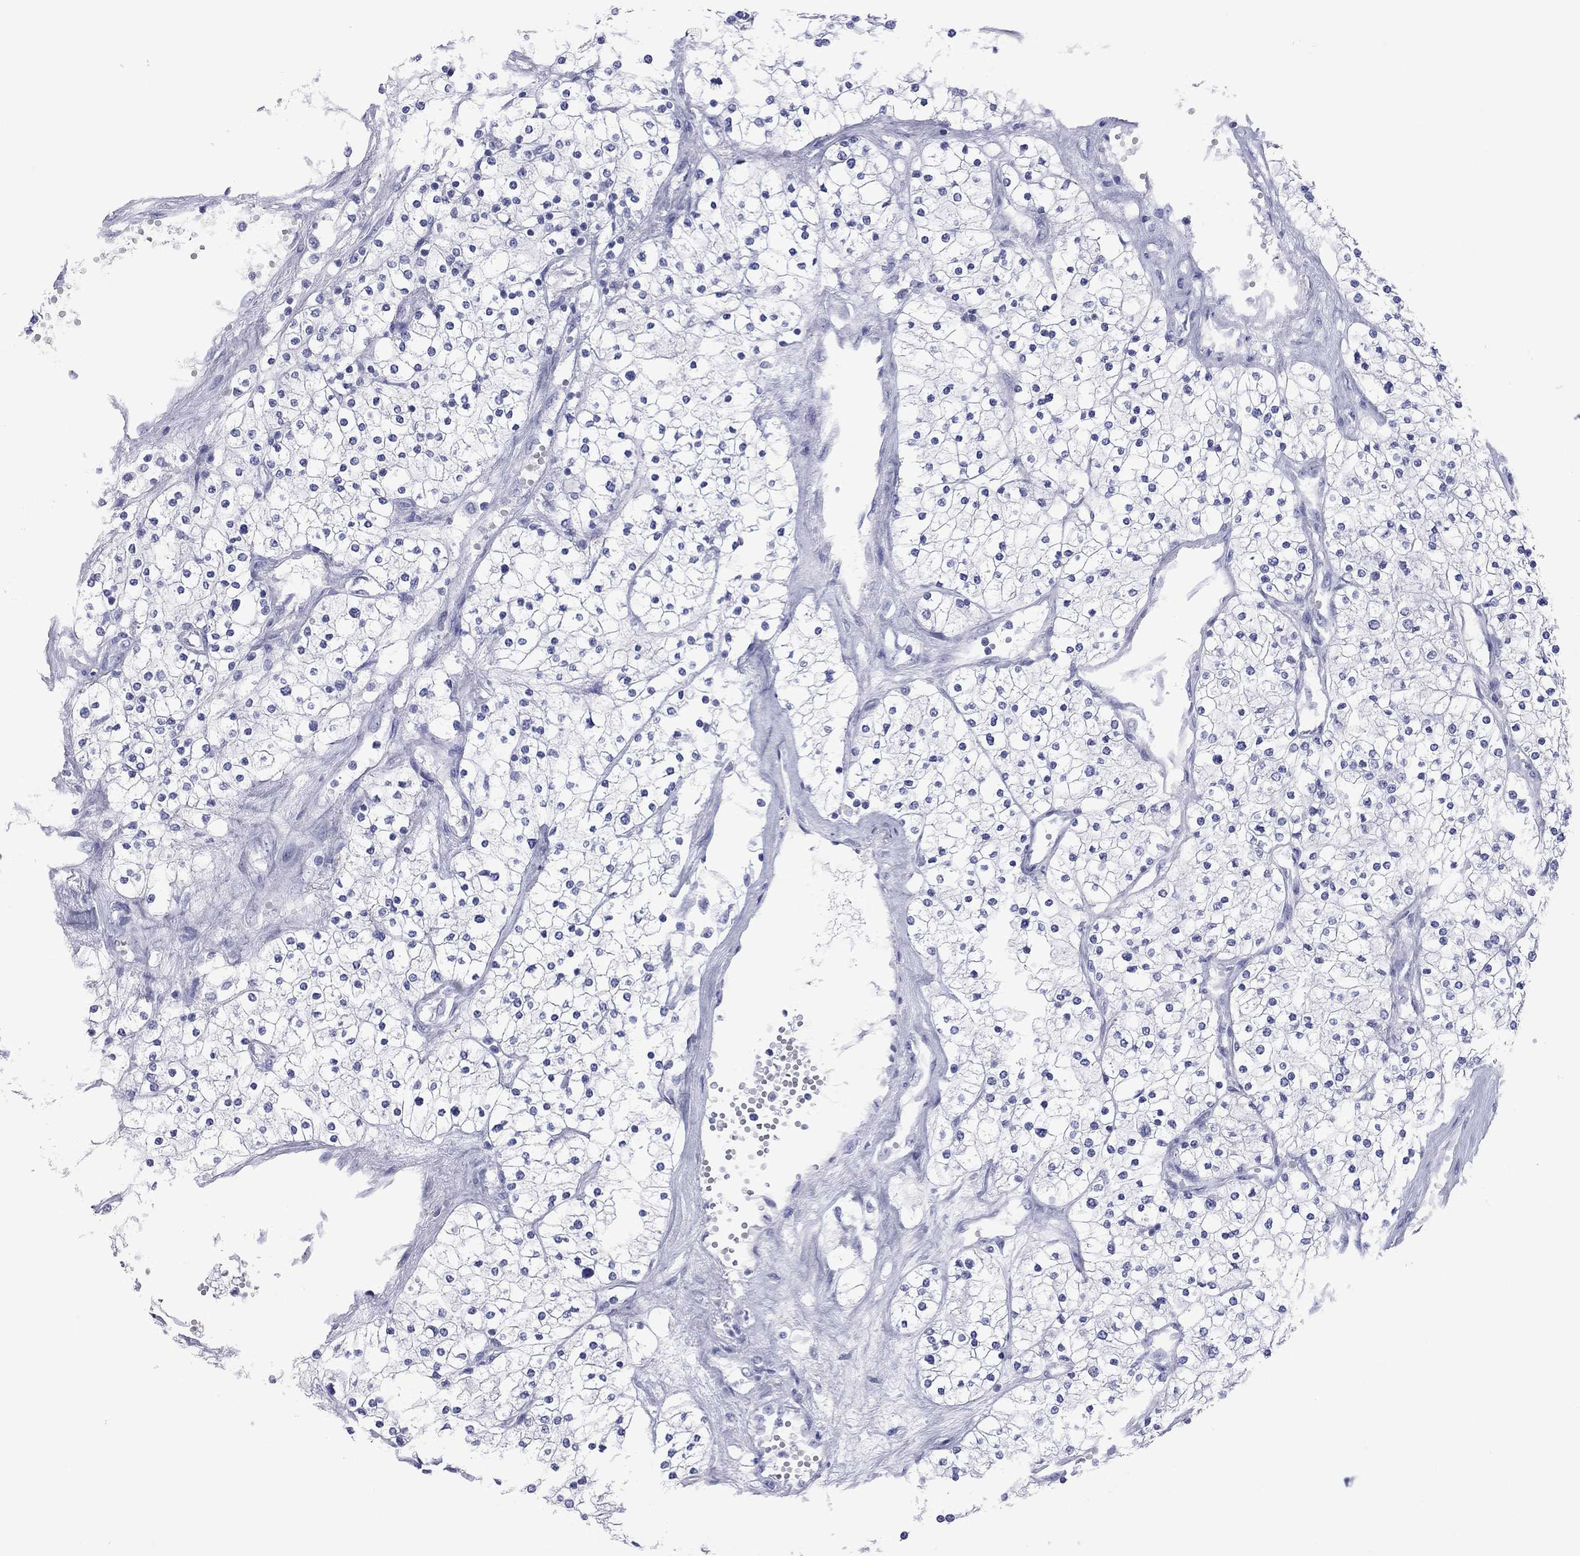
{"staining": {"intensity": "negative", "quantity": "none", "location": "none"}, "tissue": "renal cancer", "cell_type": "Tumor cells", "image_type": "cancer", "snomed": [{"axis": "morphology", "description": "Adenocarcinoma, NOS"}, {"axis": "topography", "description": "Kidney"}], "caption": "Image shows no significant protein positivity in tumor cells of renal cancer.", "gene": "VSIG10", "patient": {"sex": "male", "age": 80}}